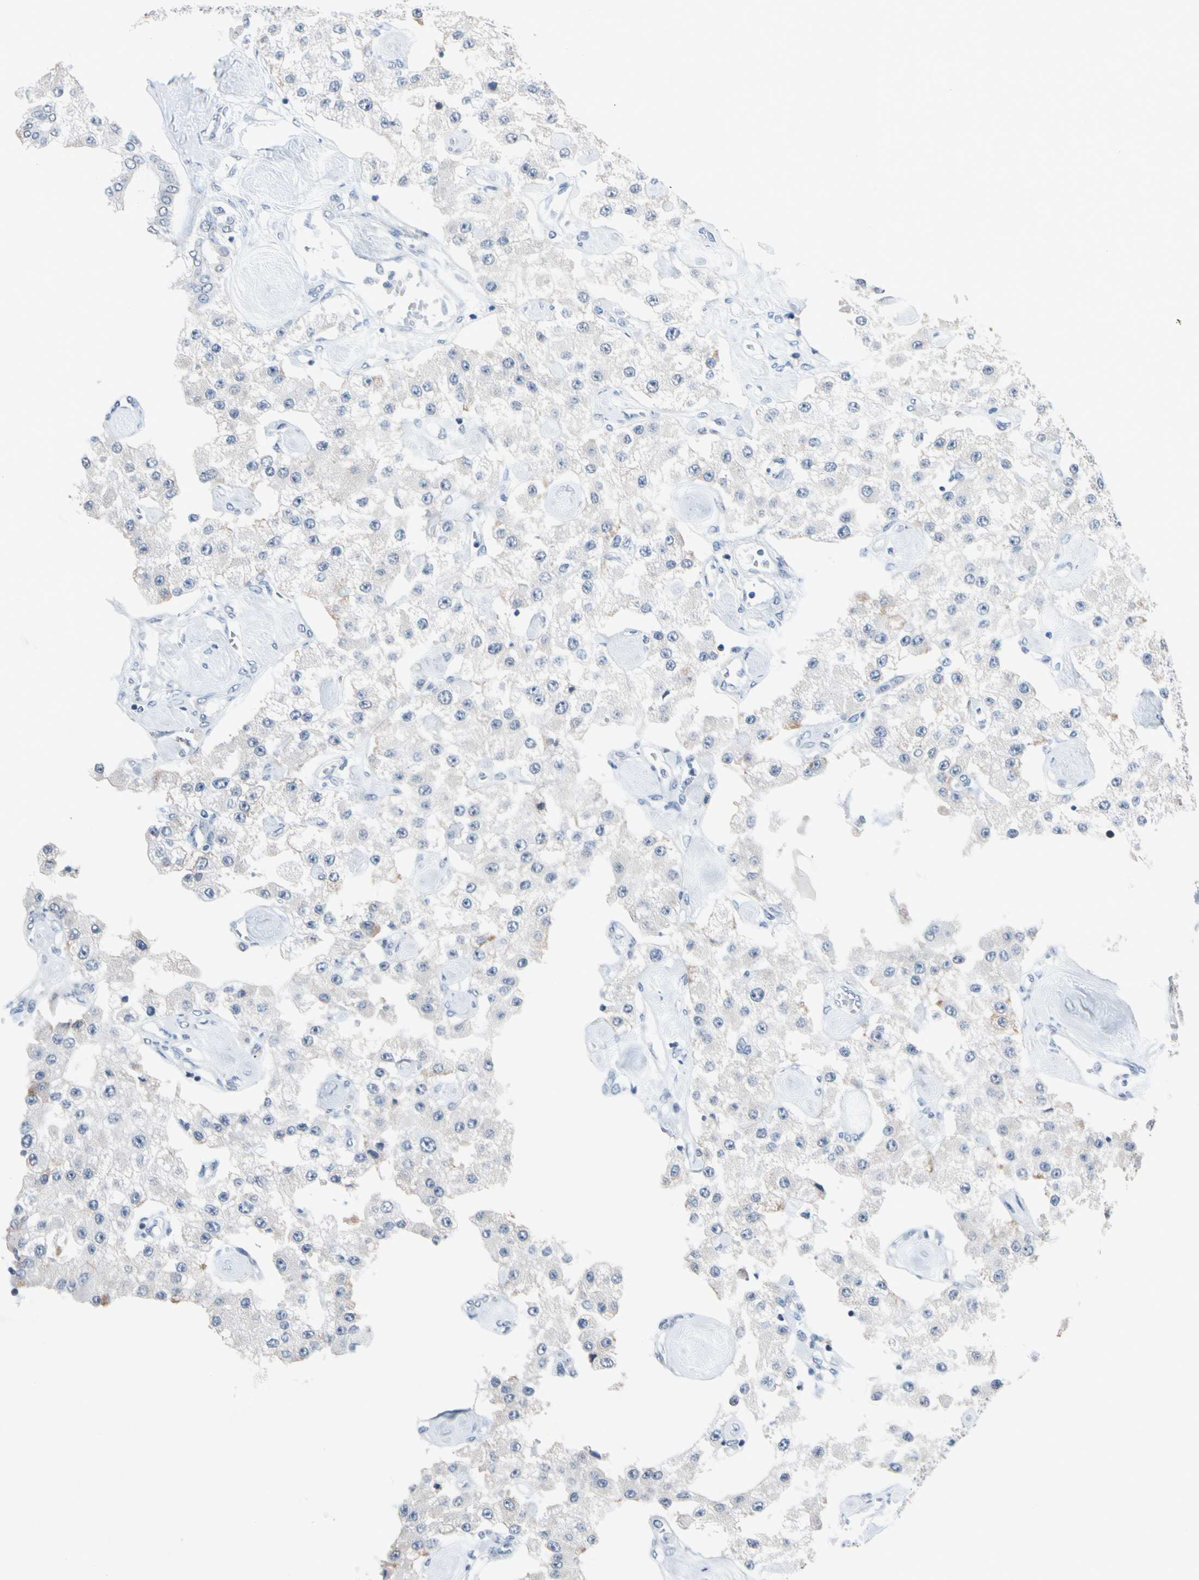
{"staining": {"intensity": "negative", "quantity": "none", "location": "none"}, "tissue": "carcinoid", "cell_type": "Tumor cells", "image_type": "cancer", "snomed": [{"axis": "morphology", "description": "Carcinoid, malignant, NOS"}, {"axis": "topography", "description": "Pancreas"}], "caption": "This is a histopathology image of IHC staining of malignant carcinoid, which shows no positivity in tumor cells.", "gene": "SV2A", "patient": {"sex": "male", "age": 41}}